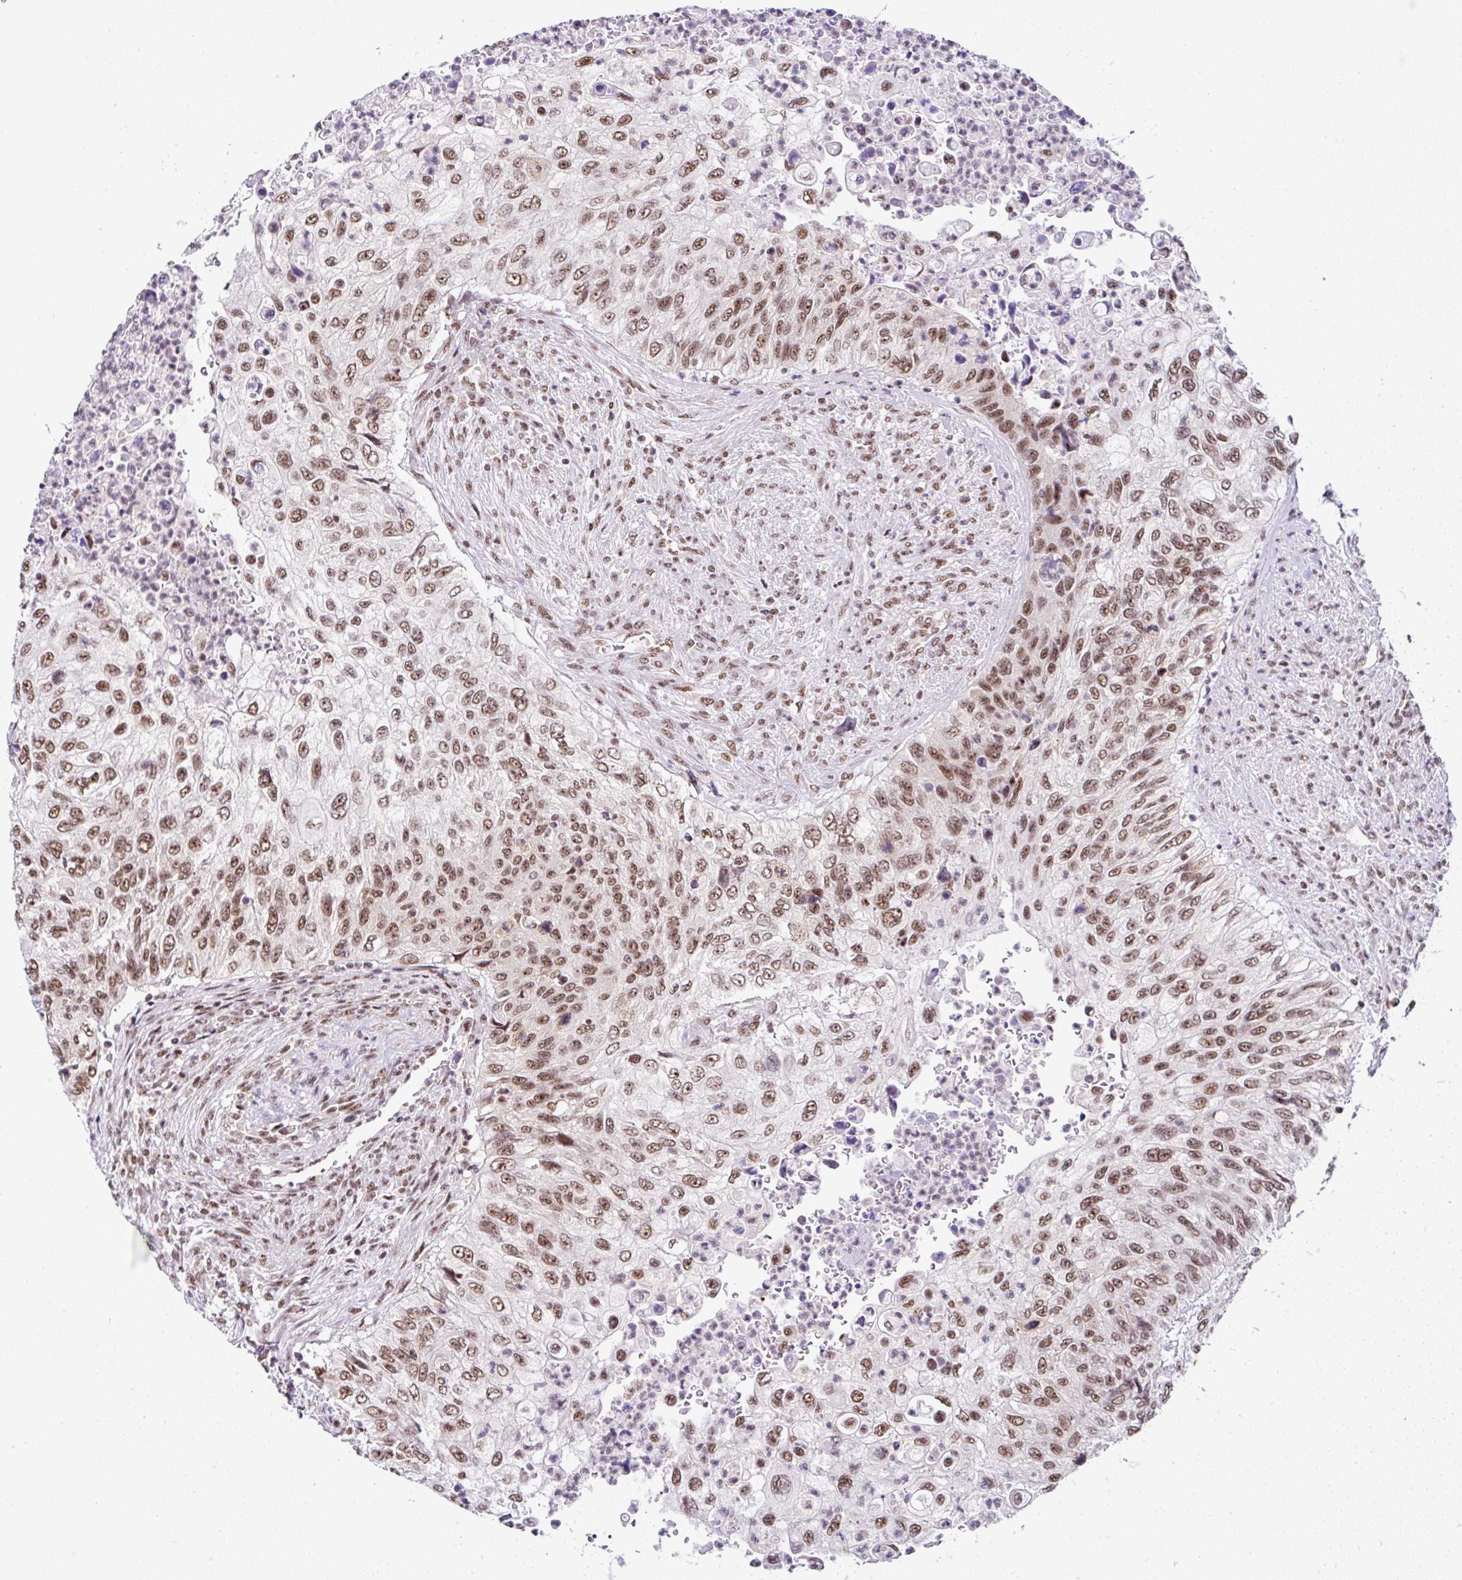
{"staining": {"intensity": "moderate", "quantity": ">75%", "location": "nuclear"}, "tissue": "urothelial cancer", "cell_type": "Tumor cells", "image_type": "cancer", "snomed": [{"axis": "morphology", "description": "Urothelial carcinoma, High grade"}, {"axis": "topography", "description": "Urinary bladder"}], "caption": "Protein analysis of urothelial carcinoma (high-grade) tissue displays moderate nuclear staining in approximately >75% of tumor cells.", "gene": "PTPN2", "patient": {"sex": "female", "age": 60}}